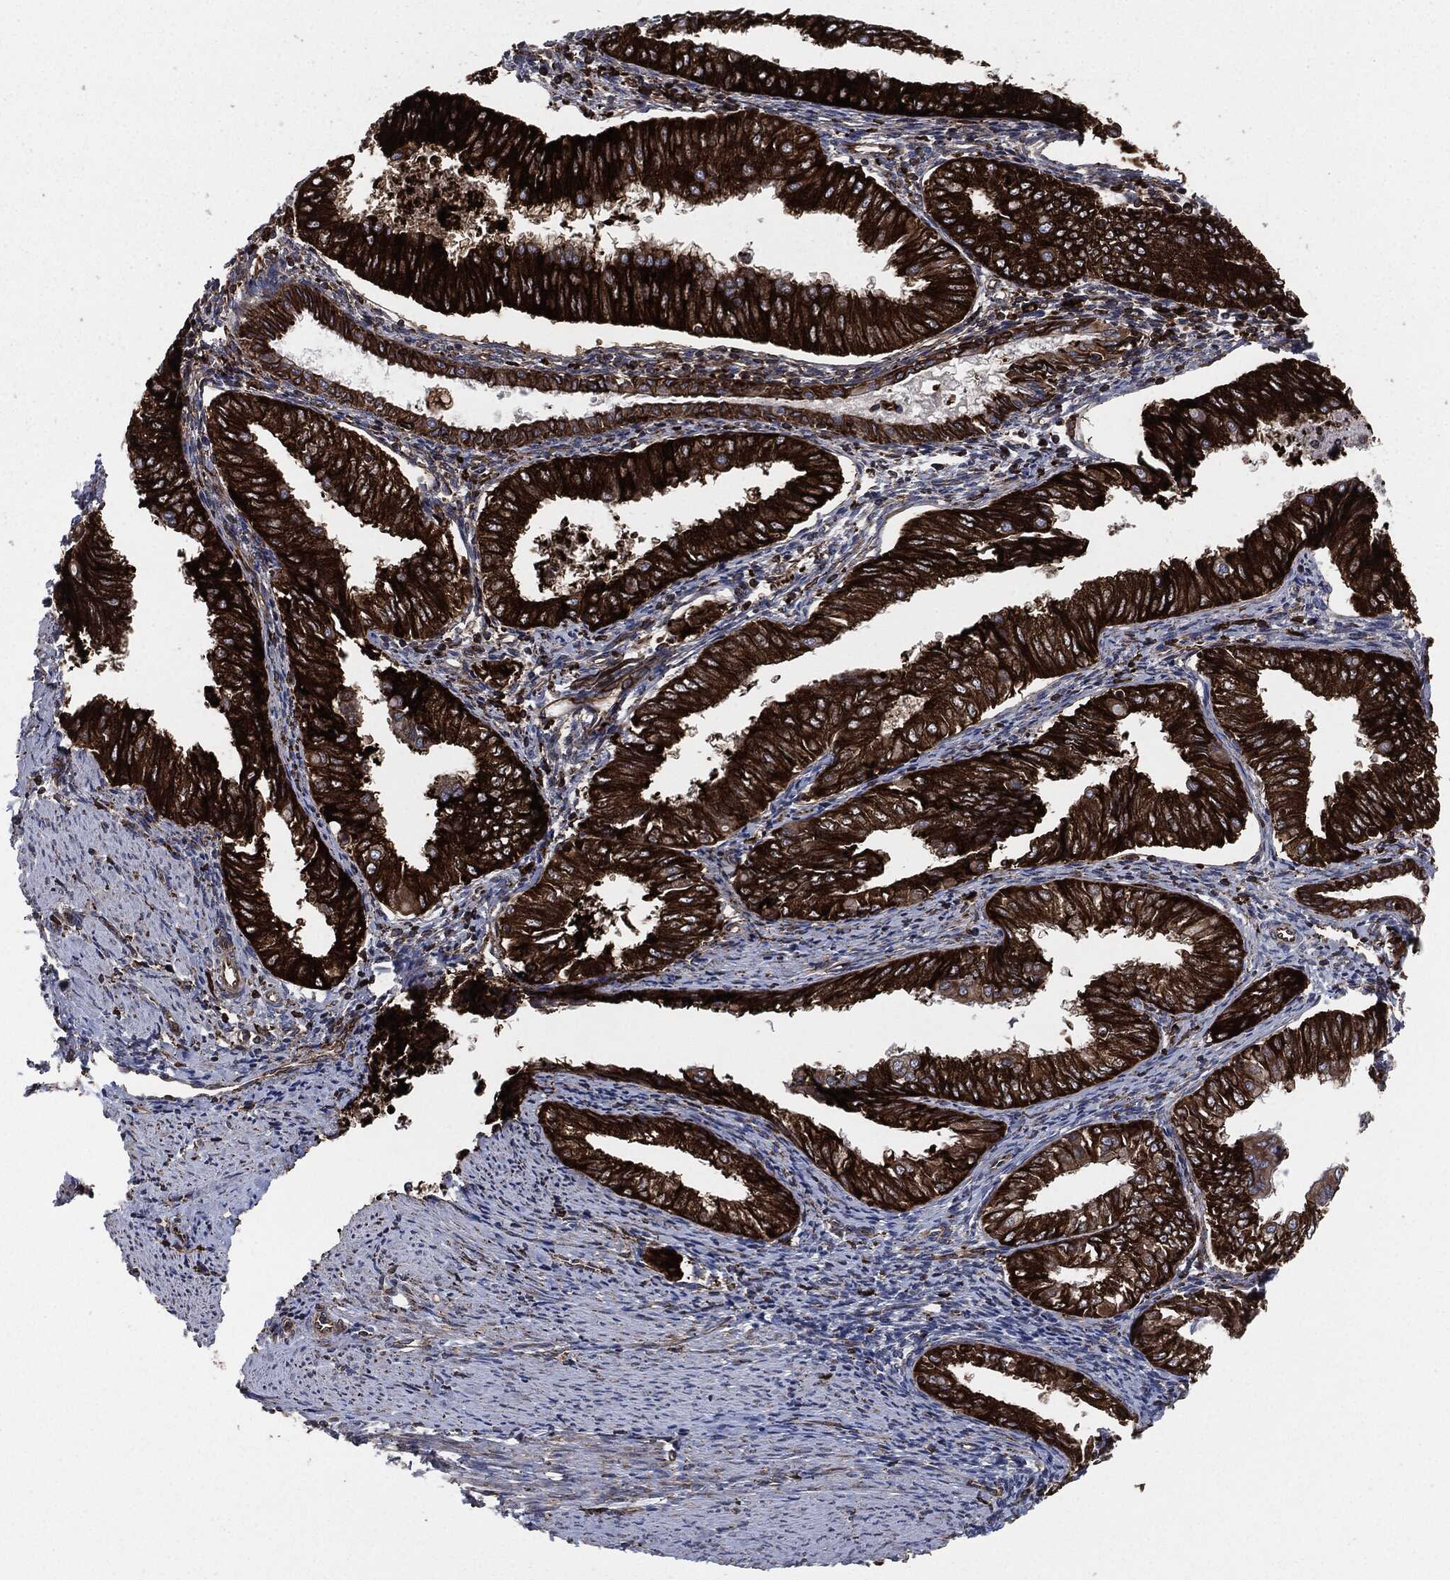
{"staining": {"intensity": "strong", "quantity": ">75%", "location": "cytoplasmic/membranous"}, "tissue": "endometrial cancer", "cell_type": "Tumor cells", "image_type": "cancer", "snomed": [{"axis": "morphology", "description": "Adenocarcinoma, NOS"}, {"axis": "topography", "description": "Endometrium"}], "caption": "Endometrial adenocarcinoma stained with a brown dye exhibits strong cytoplasmic/membranous positive expression in approximately >75% of tumor cells.", "gene": "CALR", "patient": {"sex": "female", "age": 53}}